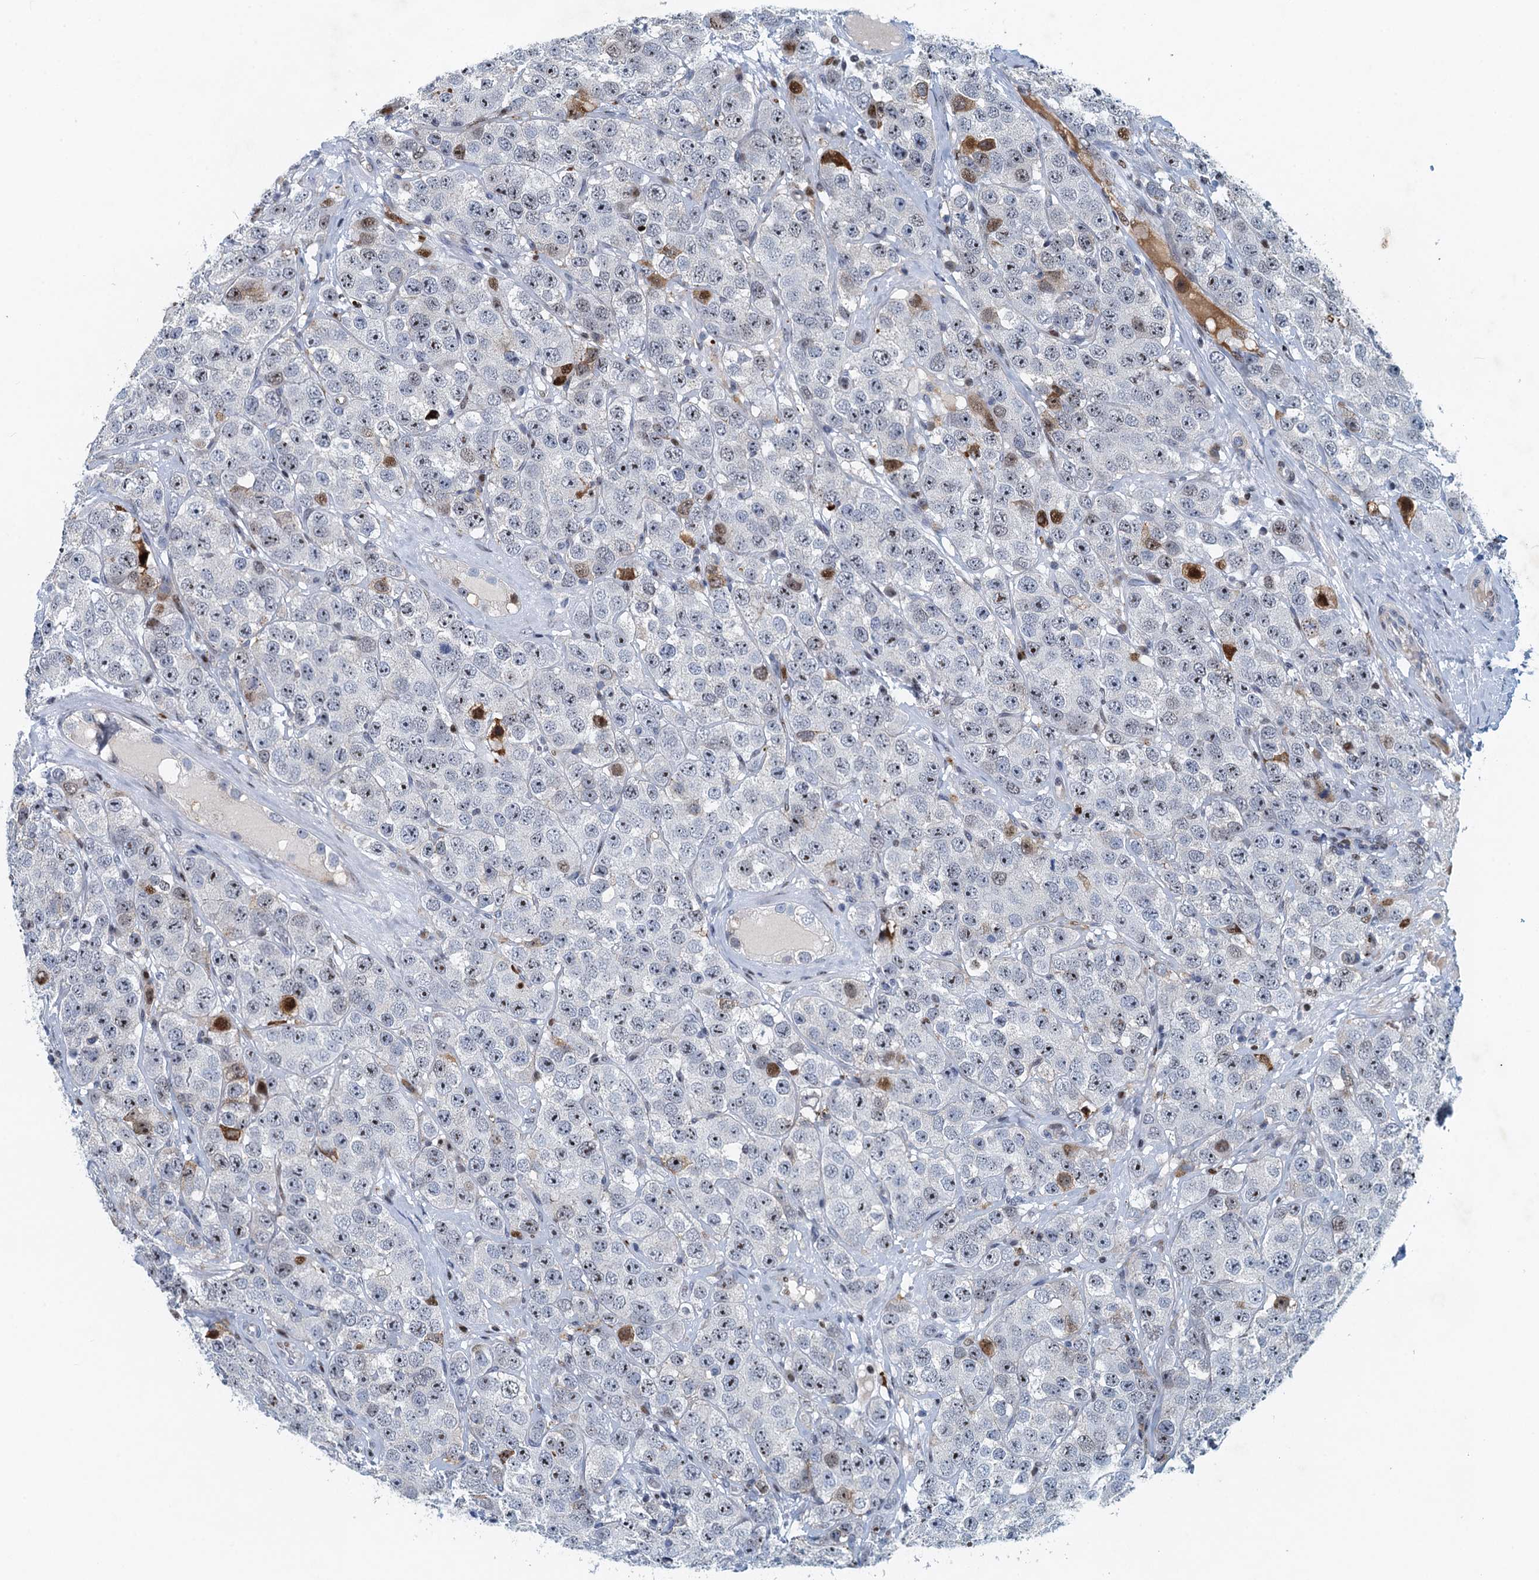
{"staining": {"intensity": "moderate", "quantity": "<25%", "location": "nuclear"}, "tissue": "testis cancer", "cell_type": "Tumor cells", "image_type": "cancer", "snomed": [{"axis": "morphology", "description": "Seminoma, NOS"}, {"axis": "topography", "description": "Testis"}], "caption": "About <25% of tumor cells in human testis cancer show moderate nuclear protein expression as visualized by brown immunohistochemical staining.", "gene": "ANKRD13D", "patient": {"sex": "male", "age": 28}}